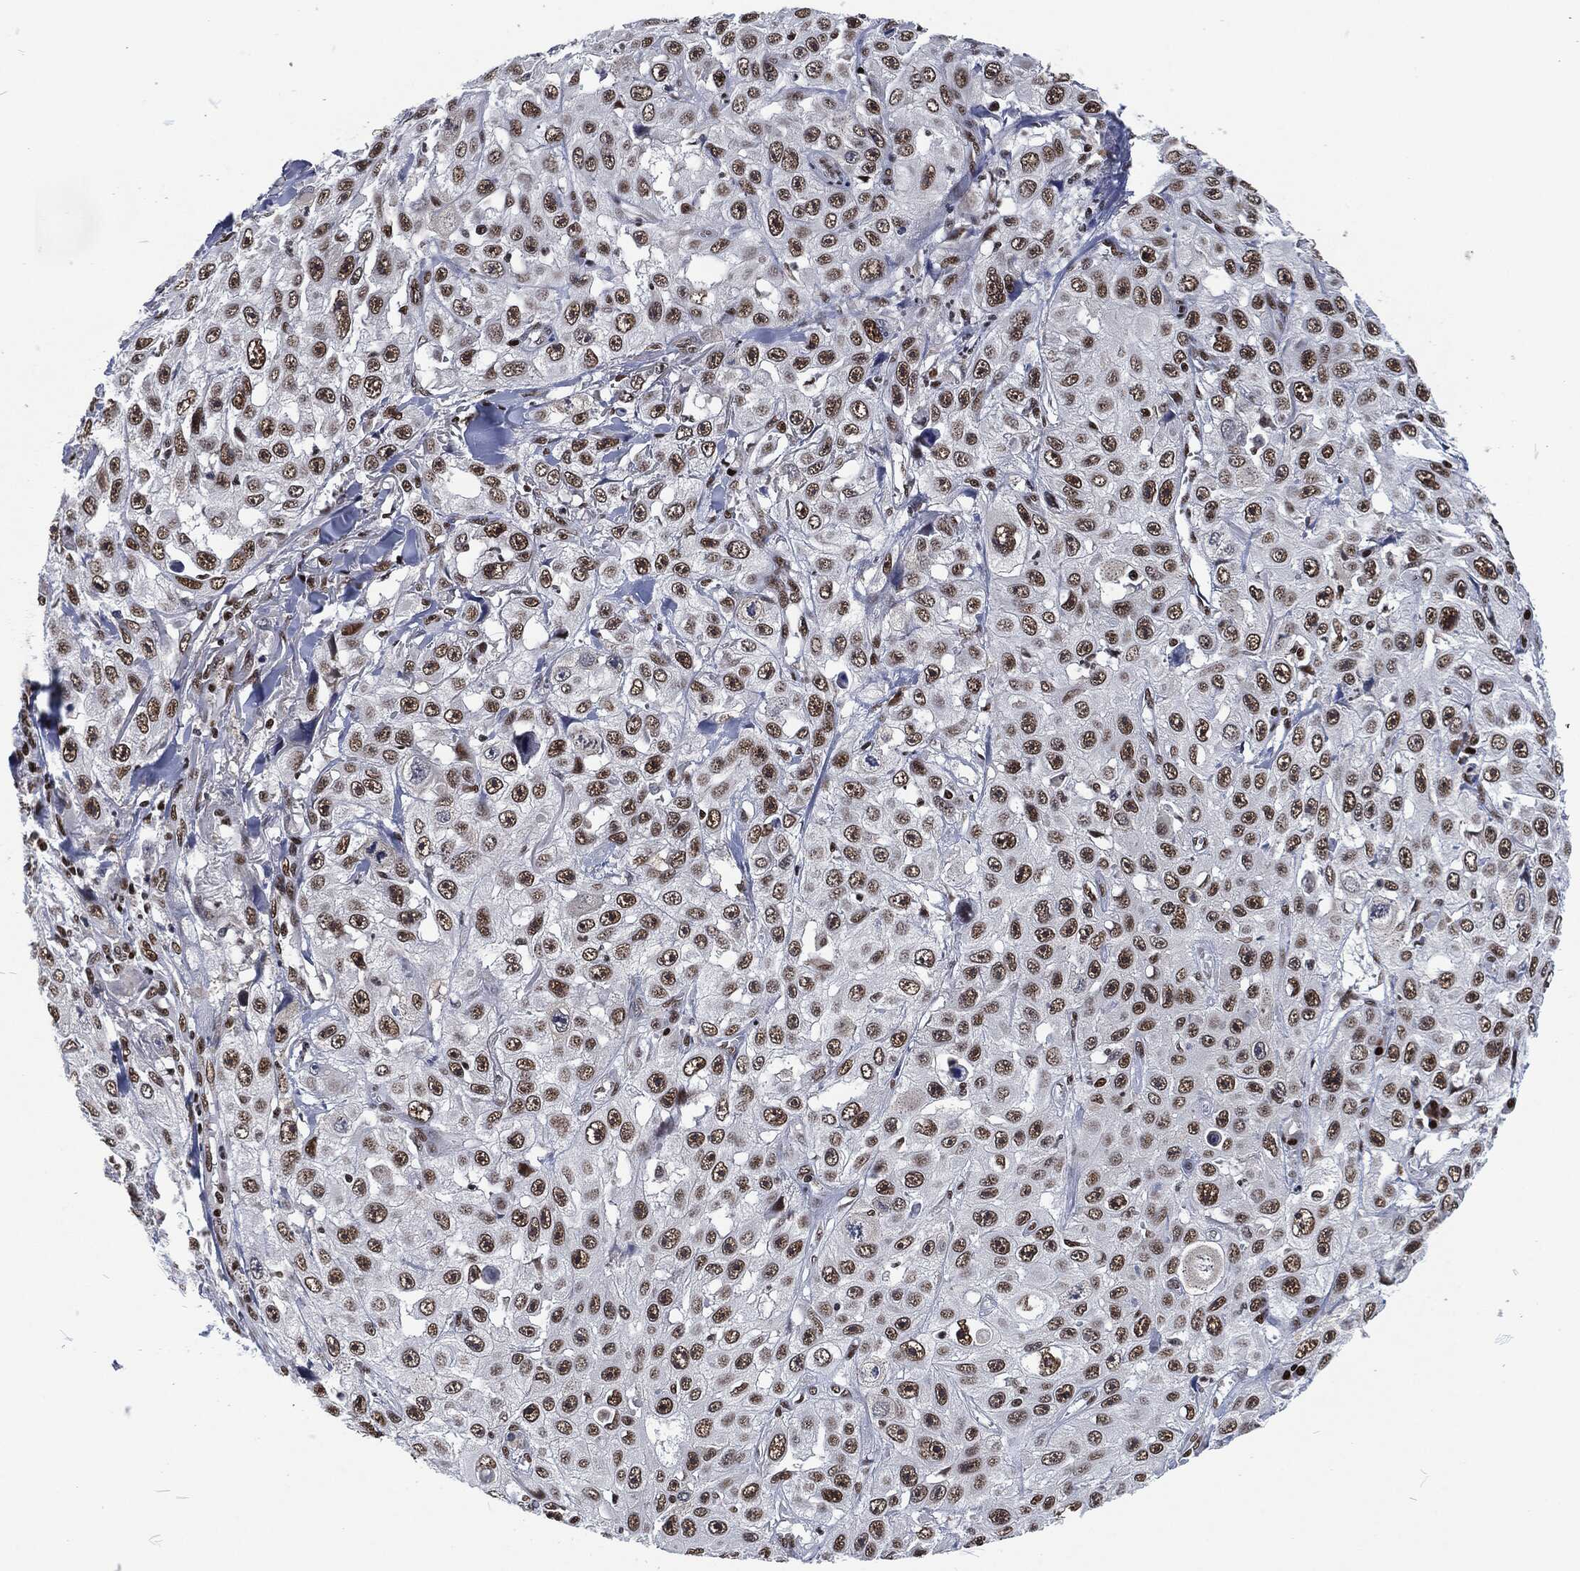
{"staining": {"intensity": "strong", "quantity": "25%-75%", "location": "nuclear"}, "tissue": "skin cancer", "cell_type": "Tumor cells", "image_type": "cancer", "snomed": [{"axis": "morphology", "description": "Squamous cell carcinoma, NOS"}, {"axis": "topography", "description": "Skin"}], "caption": "Skin squamous cell carcinoma stained with DAB (3,3'-diaminobenzidine) immunohistochemistry (IHC) reveals high levels of strong nuclear positivity in approximately 25%-75% of tumor cells. The protein is stained brown, and the nuclei are stained in blue (DAB IHC with brightfield microscopy, high magnification).", "gene": "DCPS", "patient": {"sex": "male", "age": 82}}